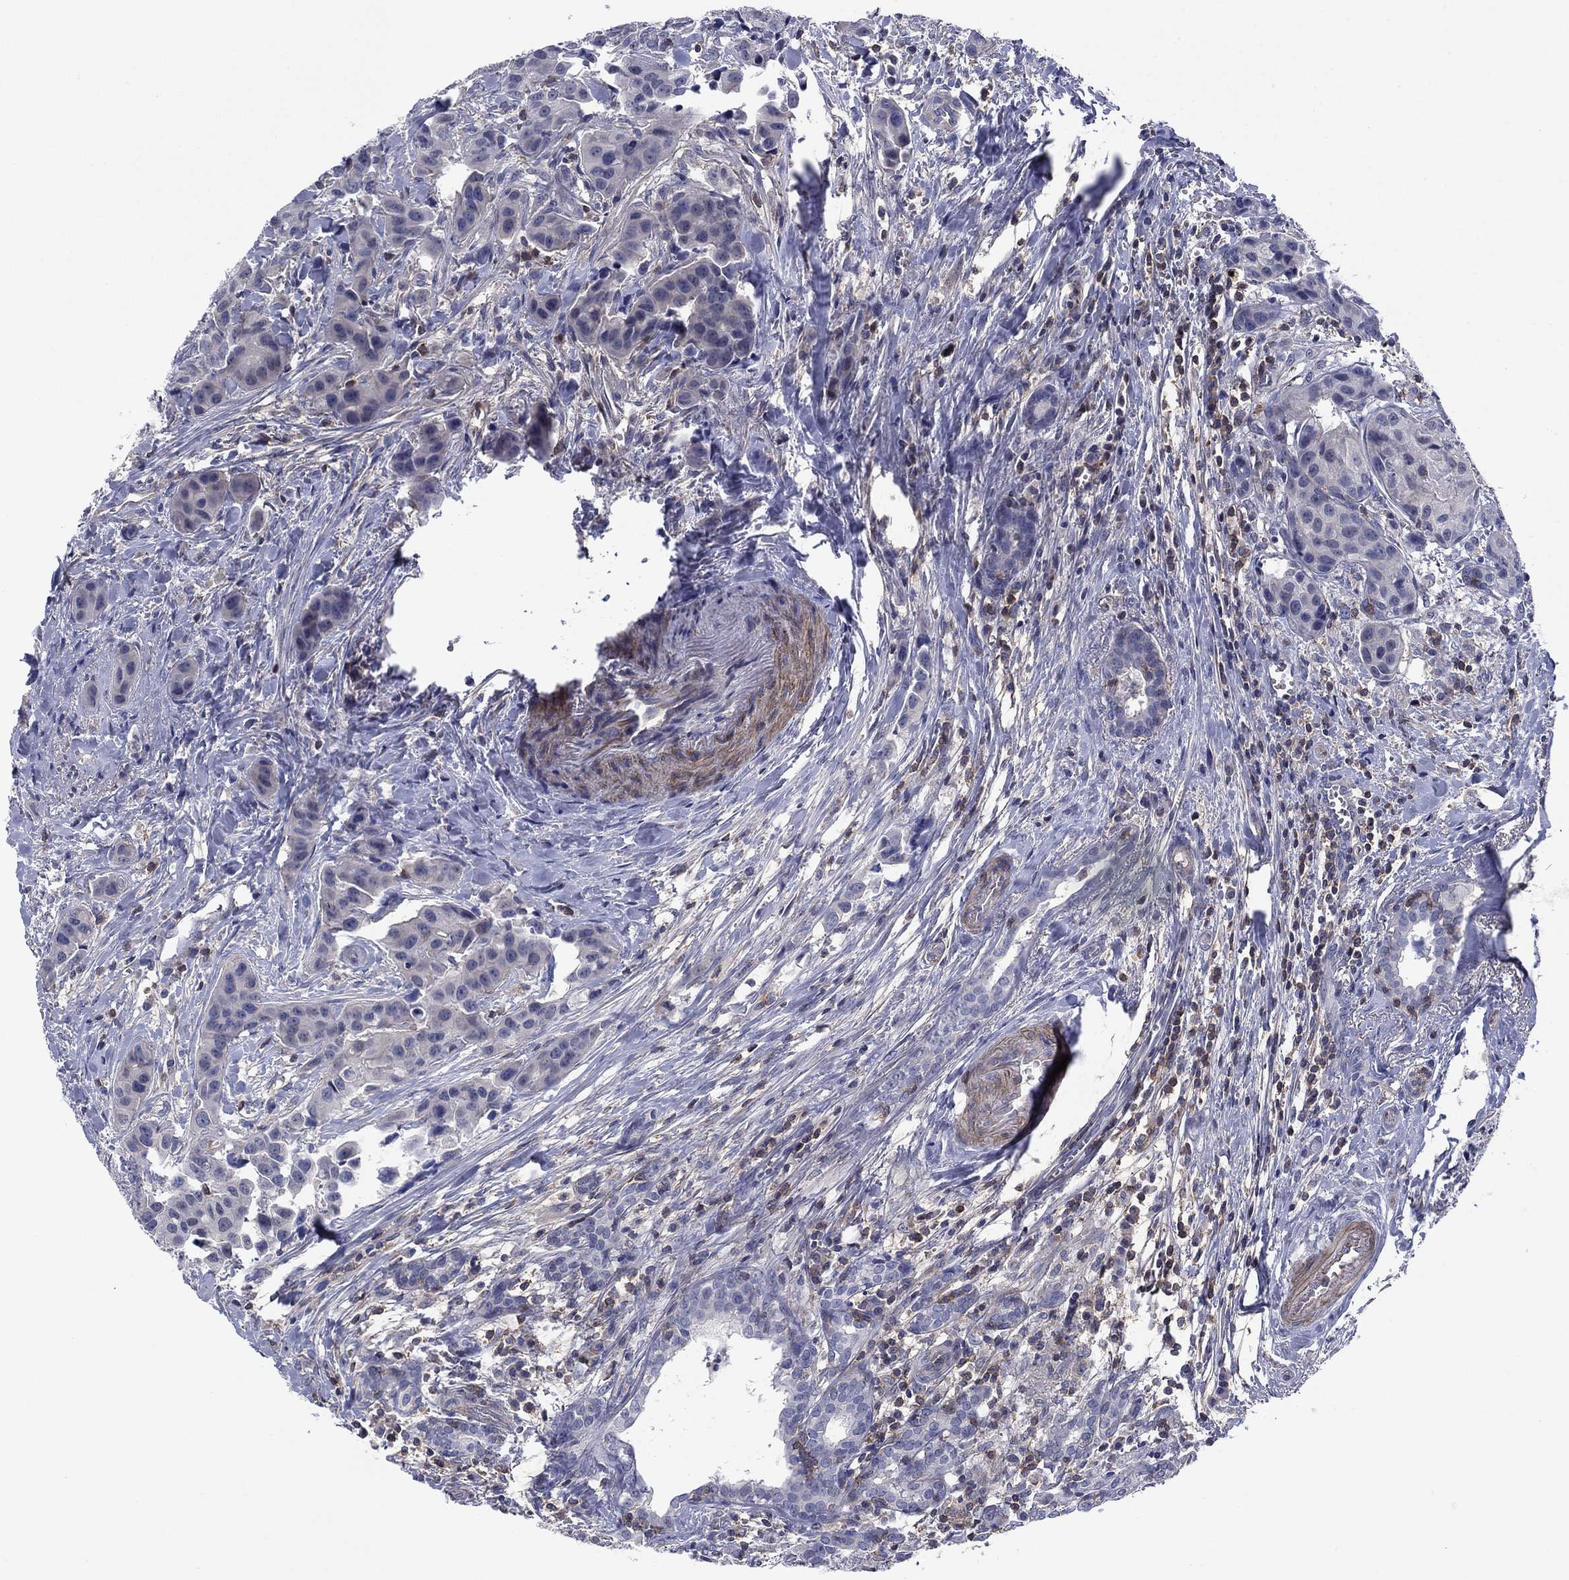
{"staining": {"intensity": "negative", "quantity": "none", "location": "none"}, "tissue": "head and neck cancer", "cell_type": "Tumor cells", "image_type": "cancer", "snomed": [{"axis": "morphology", "description": "Adenocarcinoma, NOS"}, {"axis": "topography", "description": "Head-Neck"}], "caption": "Human head and neck cancer stained for a protein using immunohistochemistry reveals no staining in tumor cells.", "gene": "PSD4", "patient": {"sex": "male", "age": 76}}